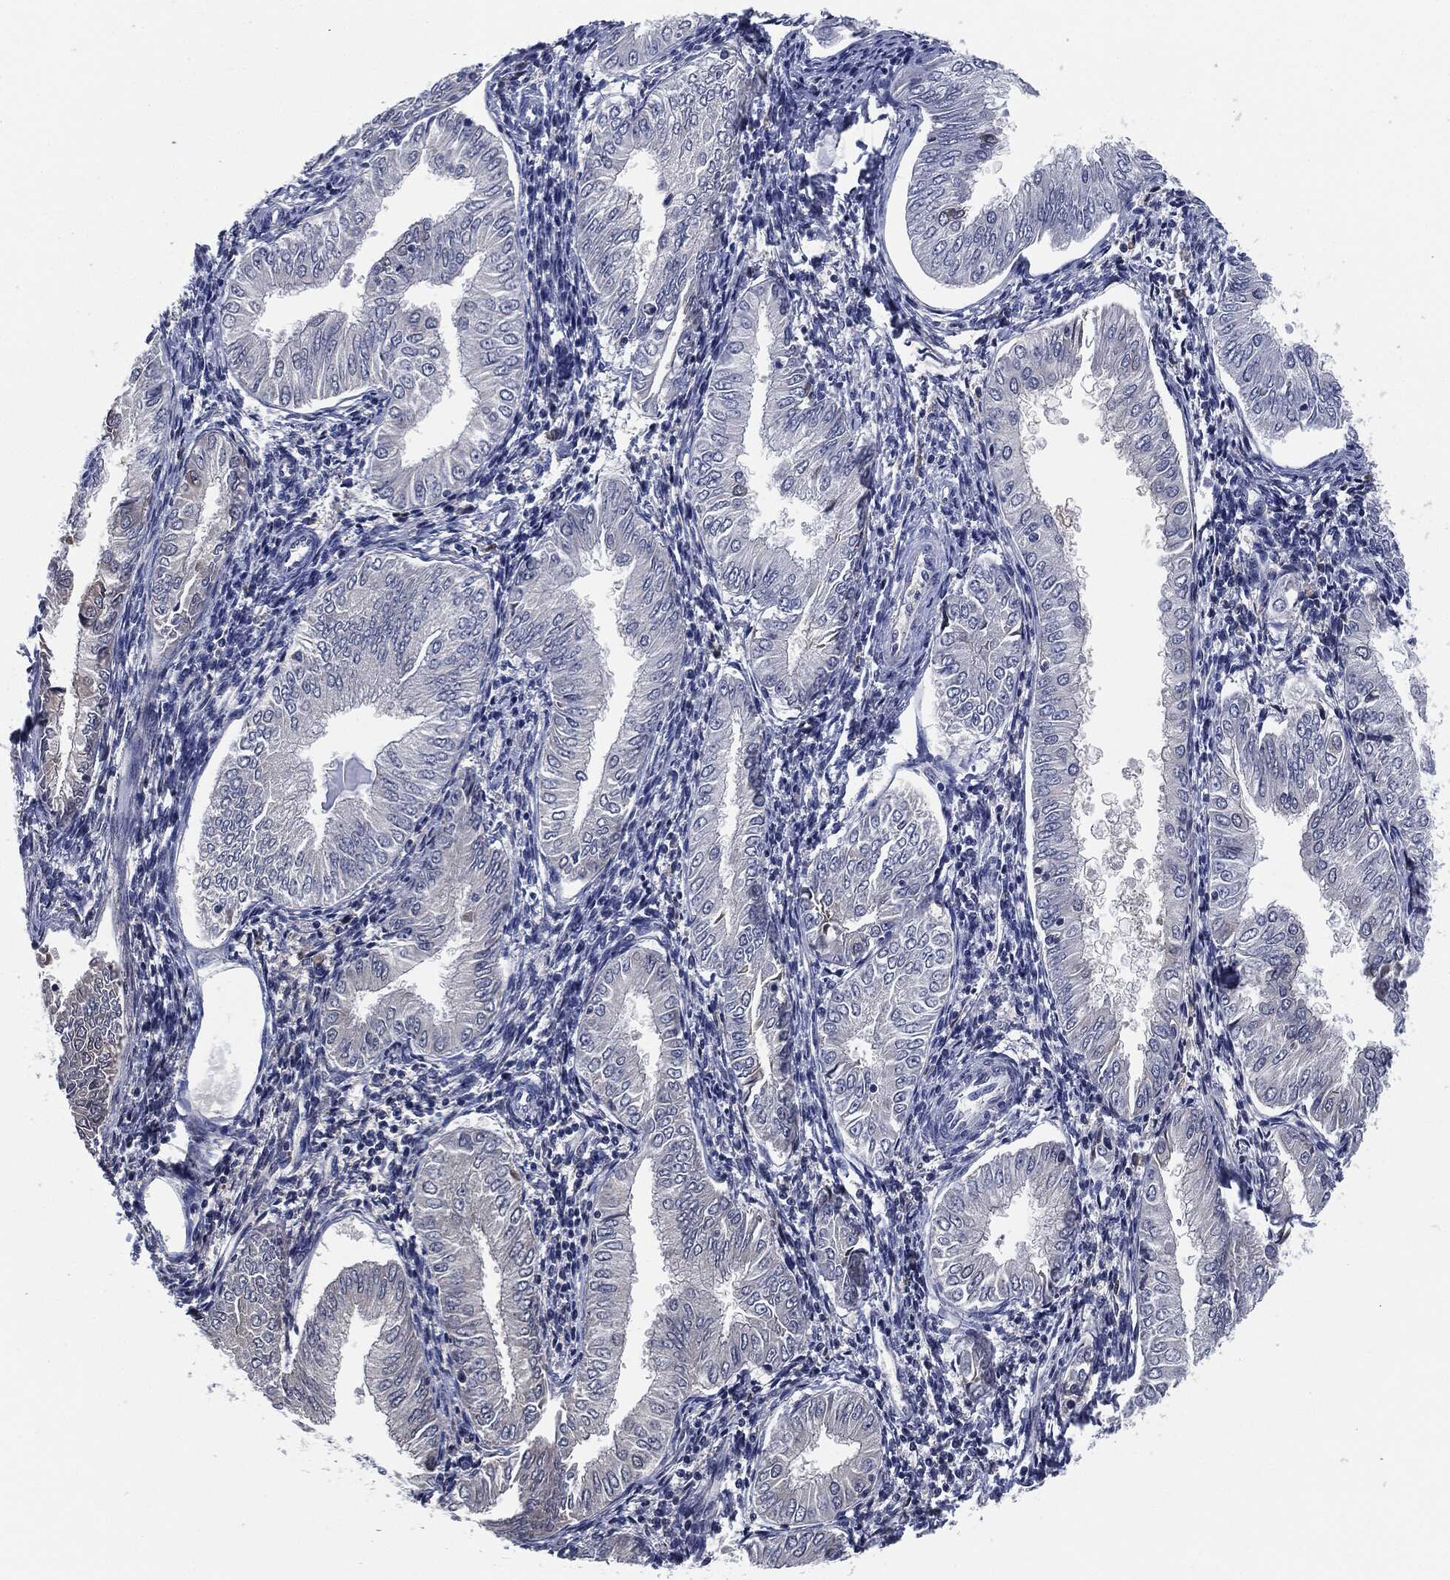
{"staining": {"intensity": "negative", "quantity": "none", "location": "none"}, "tissue": "endometrial cancer", "cell_type": "Tumor cells", "image_type": "cancer", "snomed": [{"axis": "morphology", "description": "Adenocarcinoma, NOS"}, {"axis": "topography", "description": "Endometrium"}], "caption": "A high-resolution histopathology image shows immunohistochemistry staining of adenocarcinoma (endometrial), which exhibits no significant positivity in tumor cells.", "gene": "SIGLEC7", "patient": {"sex": "female", "age": 53}}